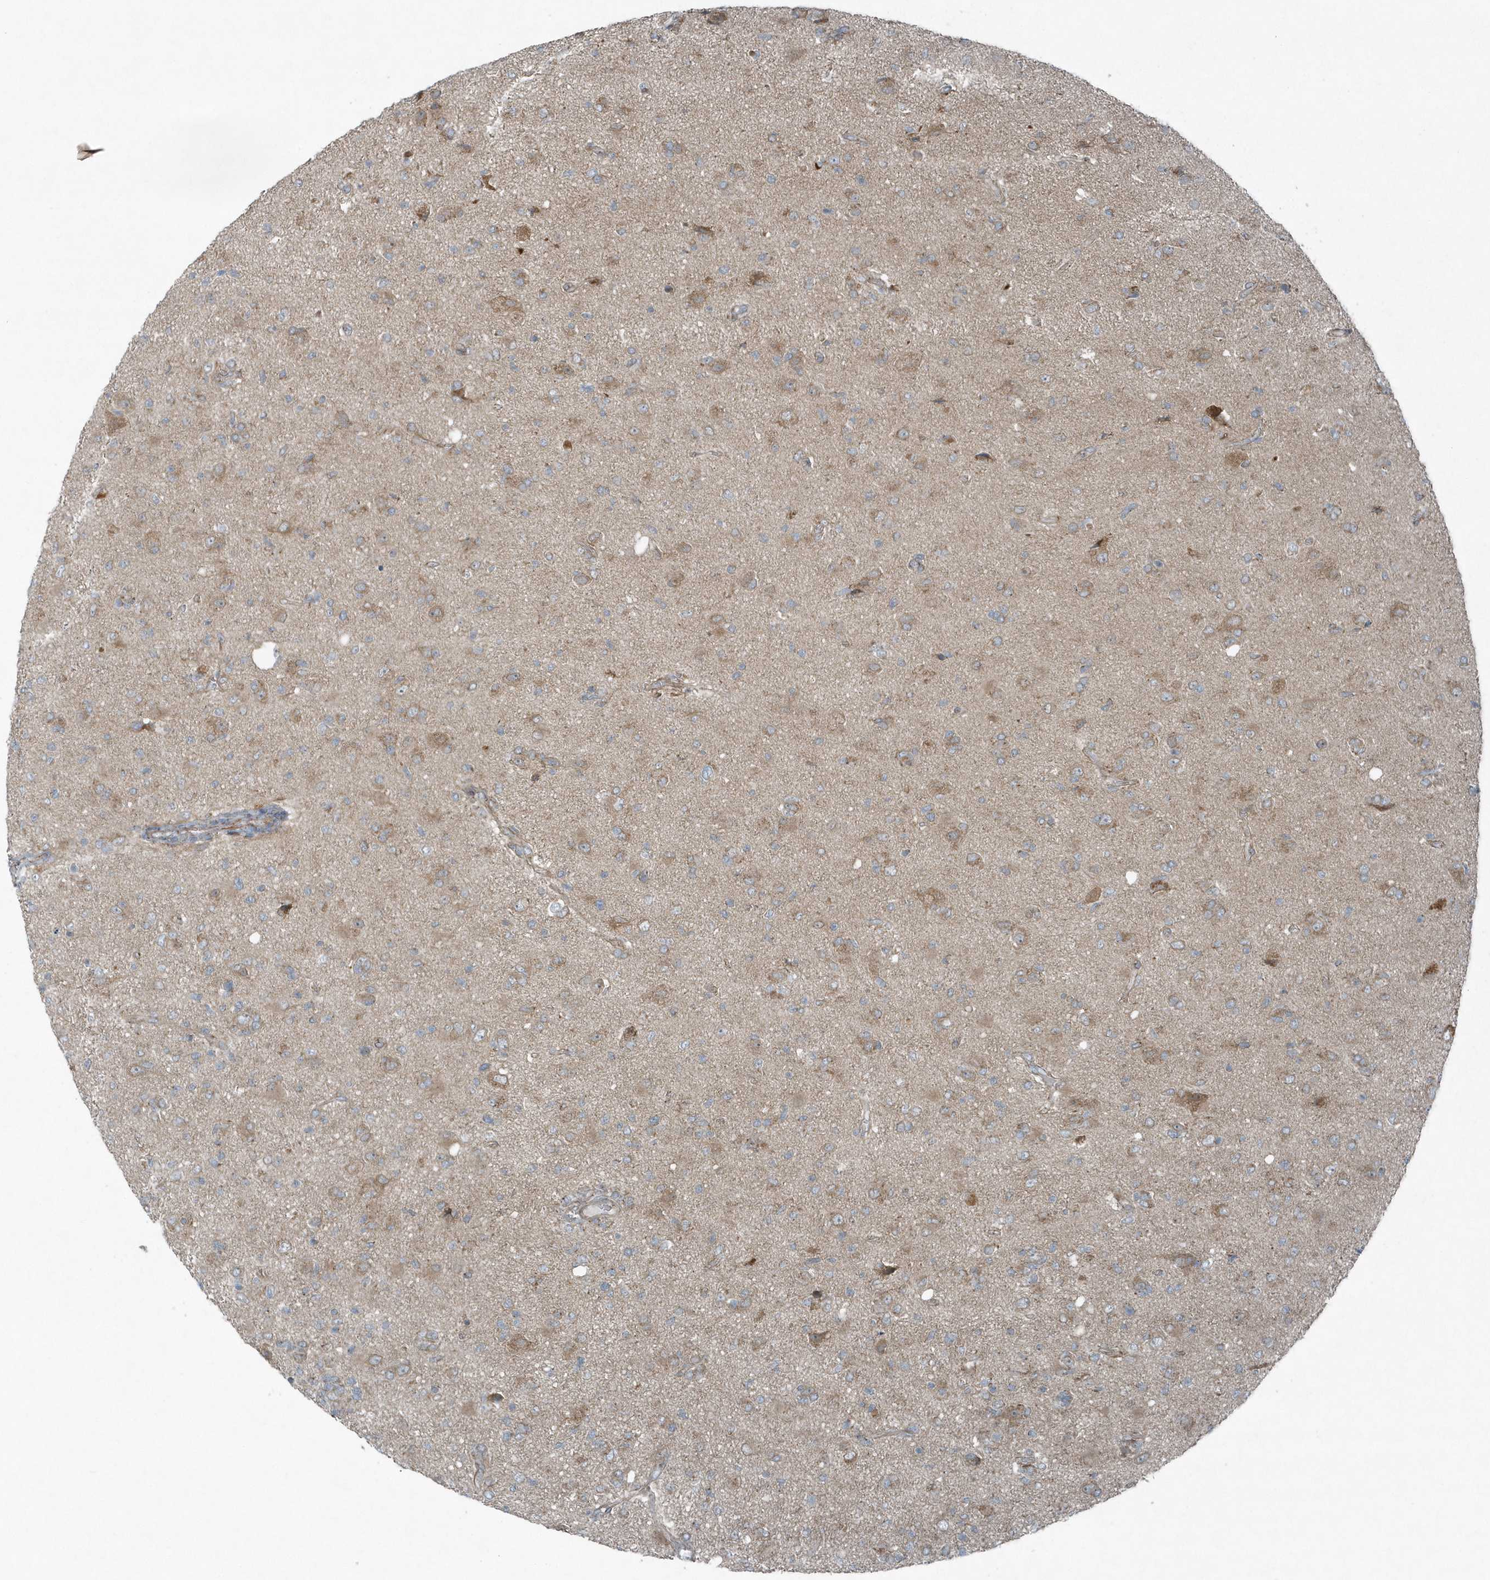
{"staining": {"intensity": "weak", "quantity": "<25%", "location": "cytoplasmic/membranous"}, "tissue": "glioma", "cell_type": "Tumor cells", "image_type": "cancer", "snomed": [{"axis": "morphology", "description": "Glioma, malignant, High grade"}, {"axis": "topography", "description": "Brain"}], "caption": "High power microscopy photomicrograph of an immunohistochemistry (IHC) histopathology image of glioma, revealing no significant staining in tumor cells.", "gene": "GCC2", "patient": {"sex": "female", "age": 57}}